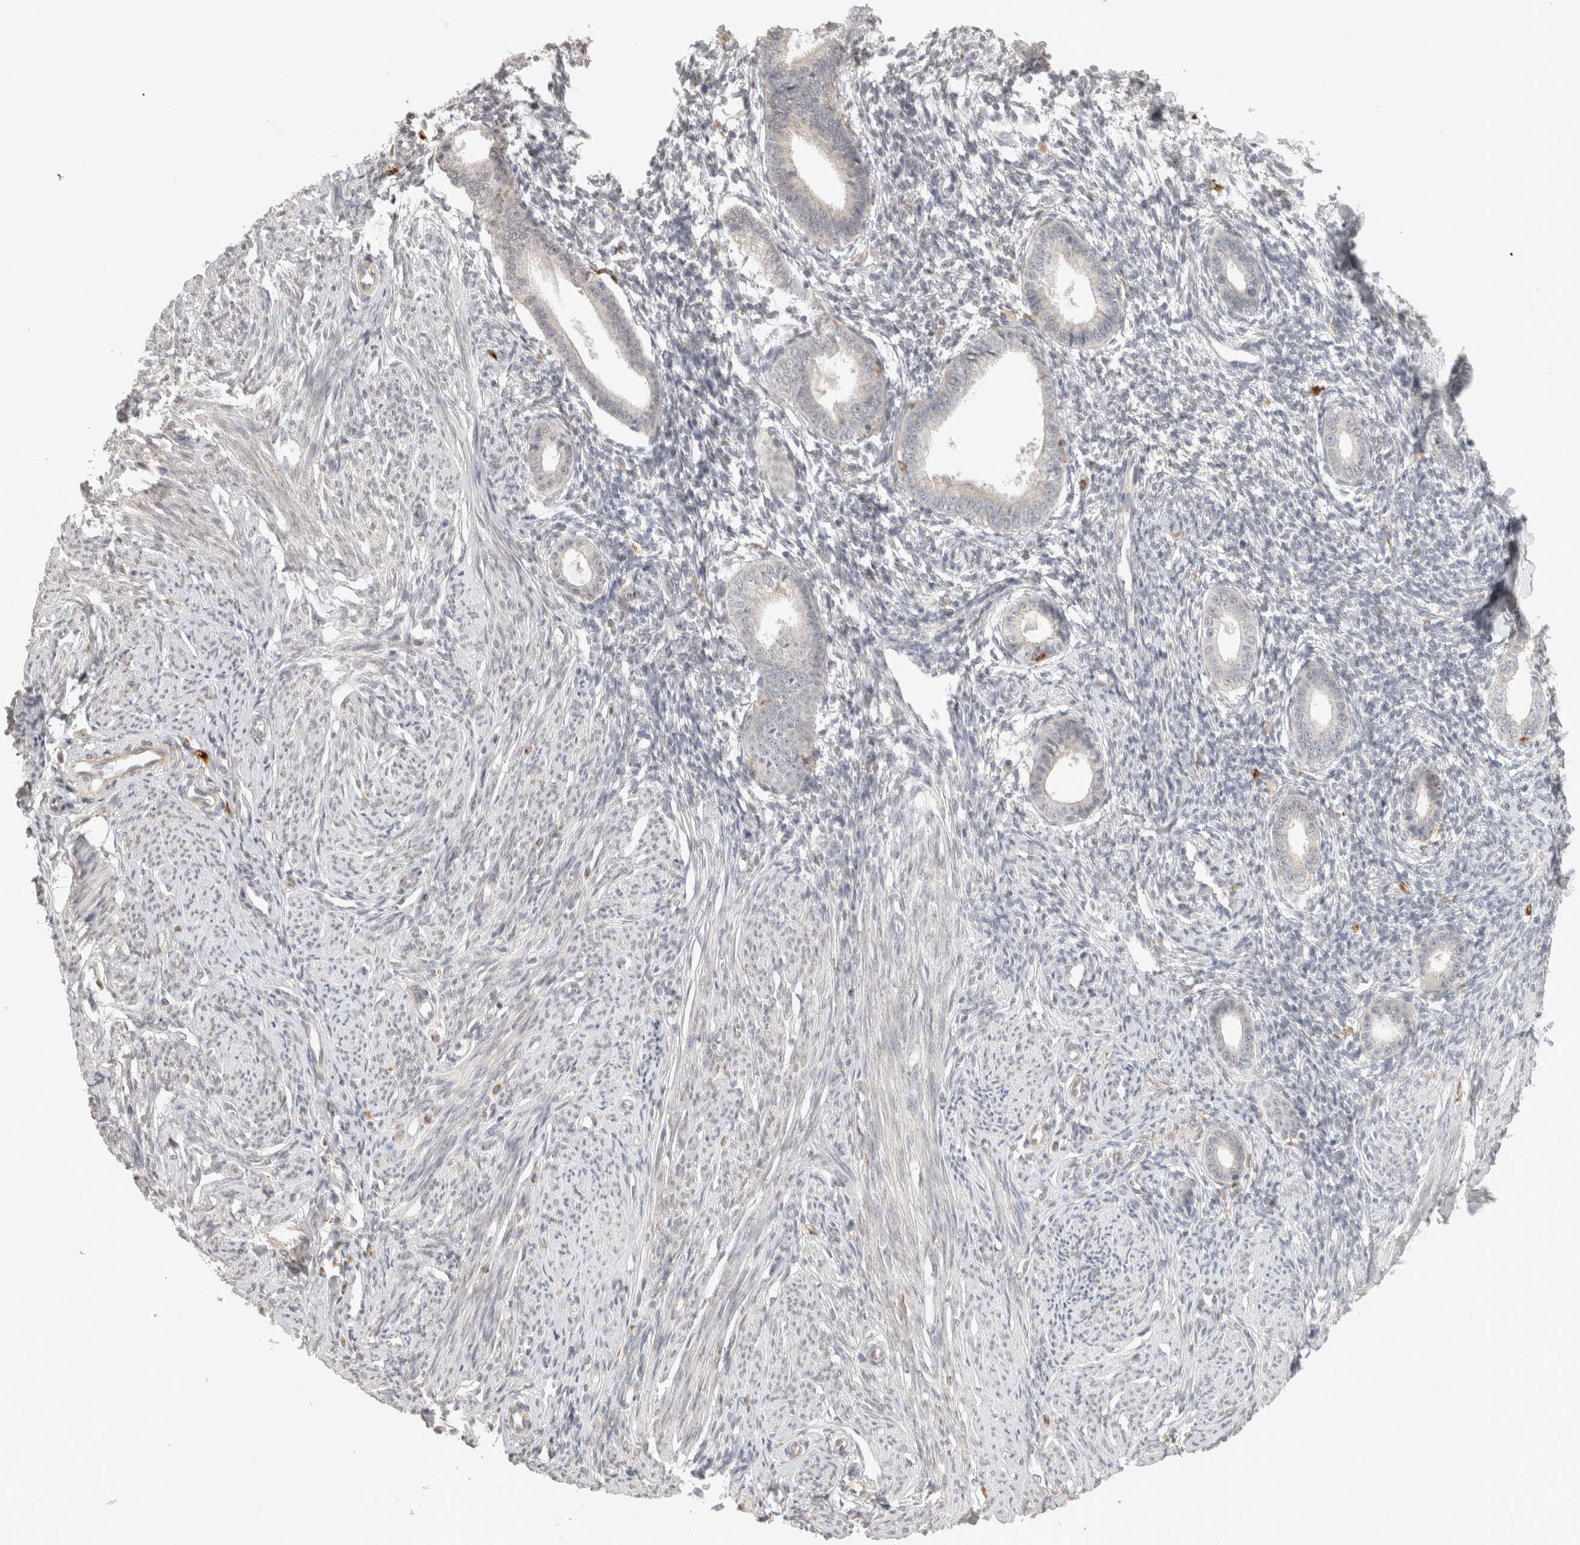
{"staining": {"intensity": "negative", "quantity": "none", "location": "none"}, "tissue": "endometrium", "cell_type": "Cells in endometrial stroma", "image_type": "normal", "snomed": [{"axis": "morphology", "description": "Normal tissue, NOS"}, {"axis": "topography", "description": "Endometrium"}], "caption": "Protein analysis of unremarkable endometrium displays no significant staining in cells in endometrial stroma.", "gene": "HAVCR2", "patient": {"sex": "female", "age": 56}}